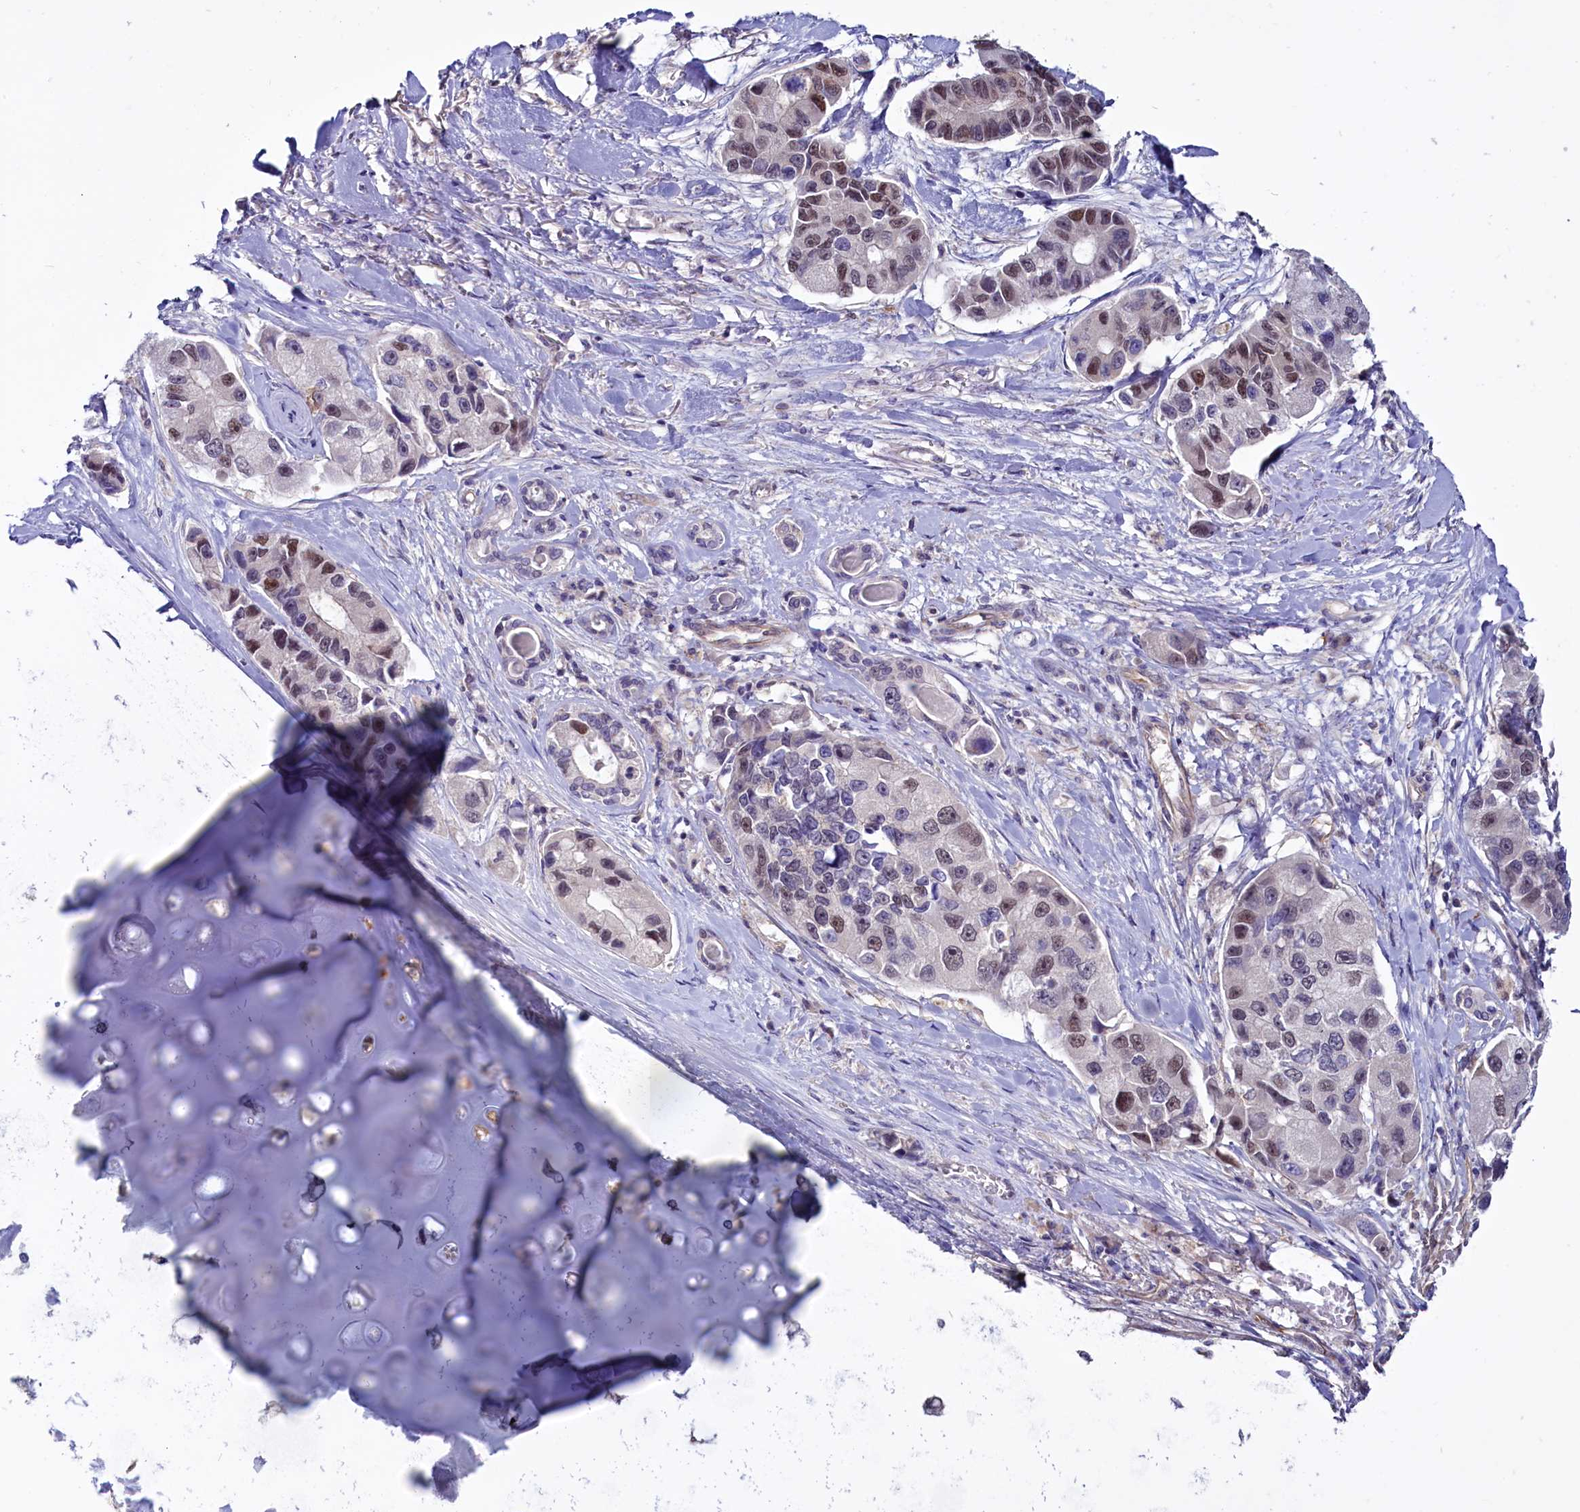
{"staining": {"intensity": "moderate", "quantity": "<25%", "location": "nuclear"}, "tissue": "lung cancer", "cell_type": "Tumor cells", "image_type": "cancer", "snomed": [{"axis": "morphology", "description": "Adenocarcinoma, NOS"}, {"axis": "topography", "description": "Lung"}], "caption": "A micrograph of human lung cancer (adenocarcinoma) stained for a protein demonstrates moderate nuclear brown staining in tumor cells.", "gene": "PDILT", "patient": {"sex": "female", "age": 54}}